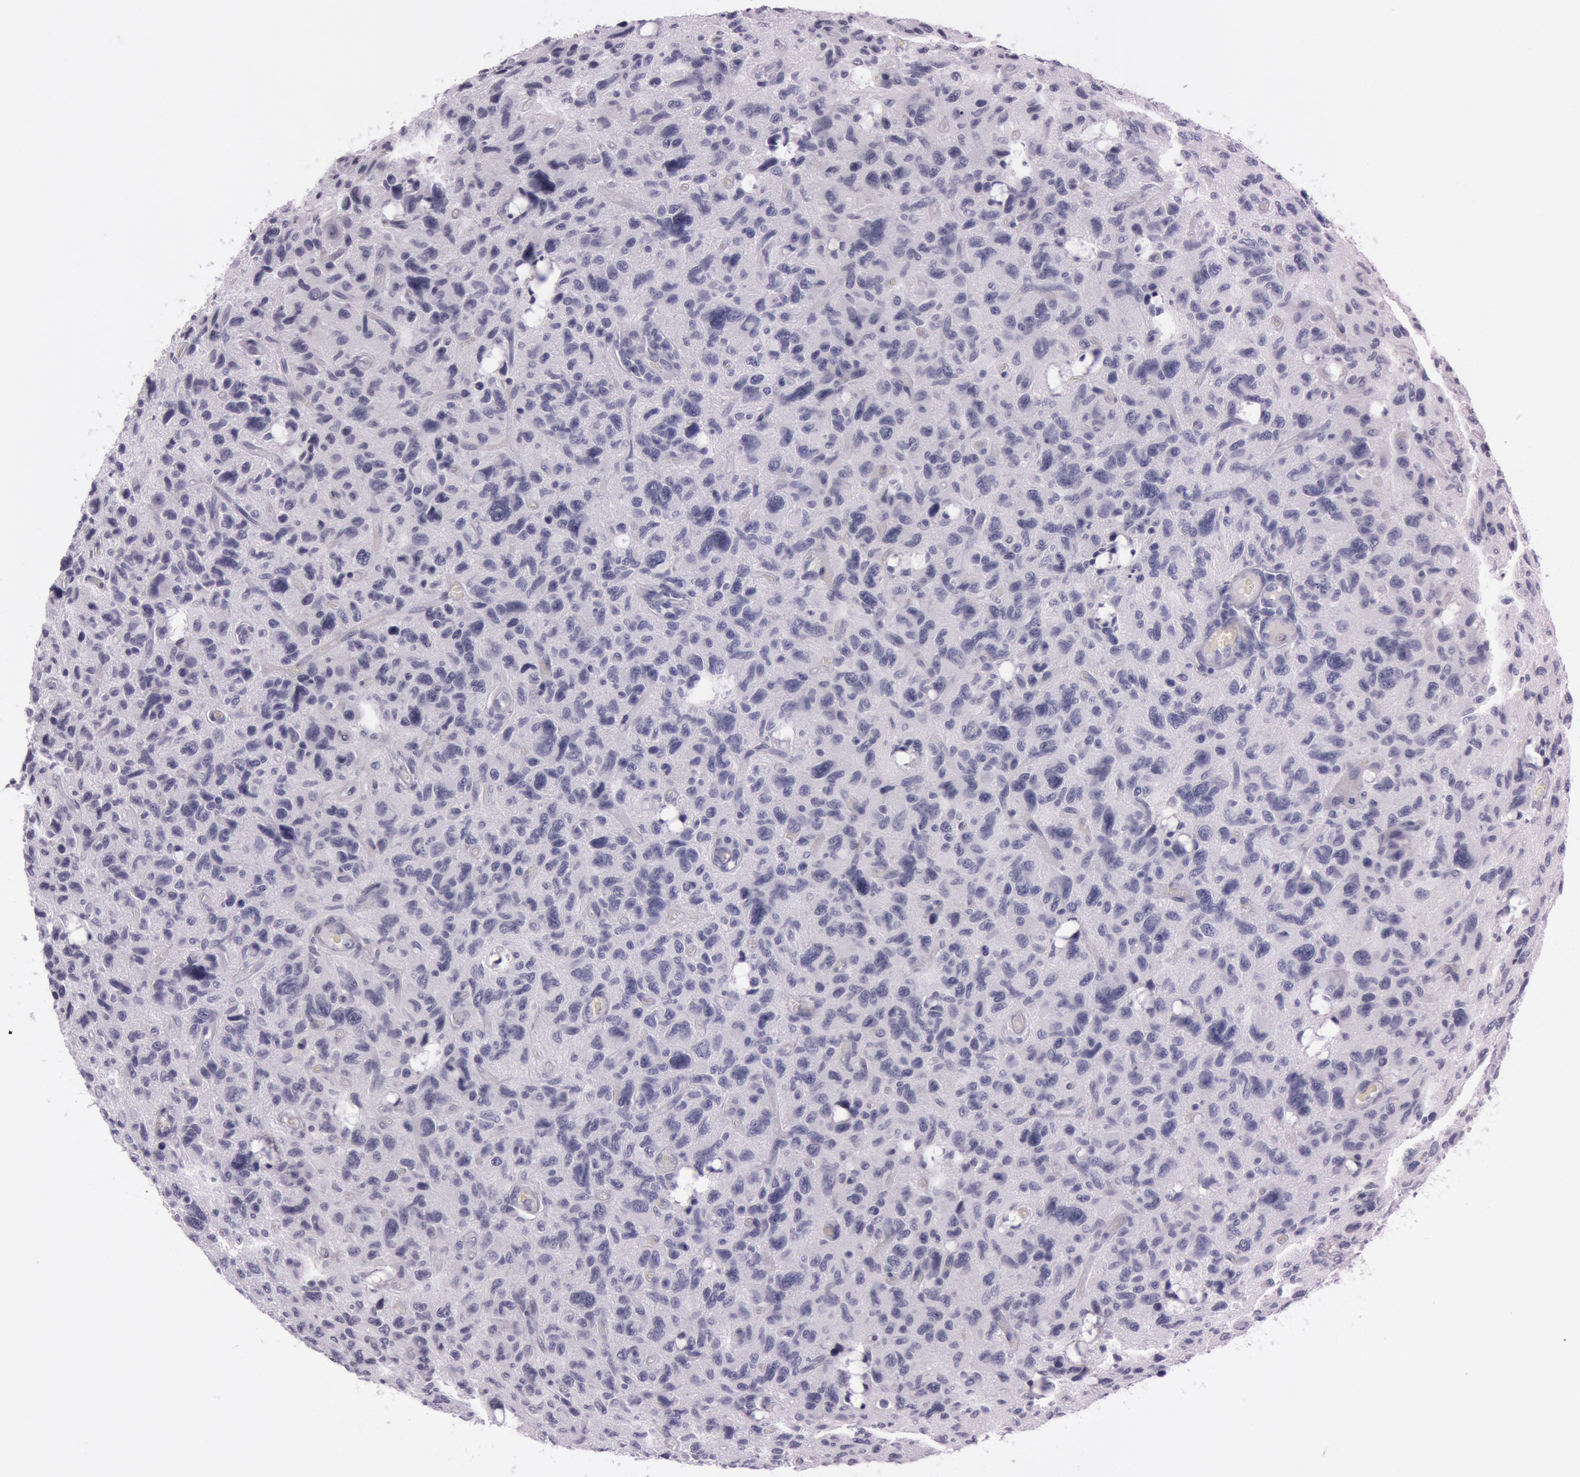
{"staining": {"intensity": "negative", "quantity": "none", "location": "none"}, "tissue": "glioma", "cell_type": "Tumor cells", "image_type": "cancer", "snomed": [{"axis": "morphology", "description": "Glioma, malignant, High grade"}, {"axis": "topography", "description": "Brain"}], "caption": "DAB (3,3'-diaminobenzidine) immunohistochemical staining of human glioma demonstrates no significant positivity in tumor cells.", "gene": "S100A7", "patient": {"sex": "female", "age": 60}}